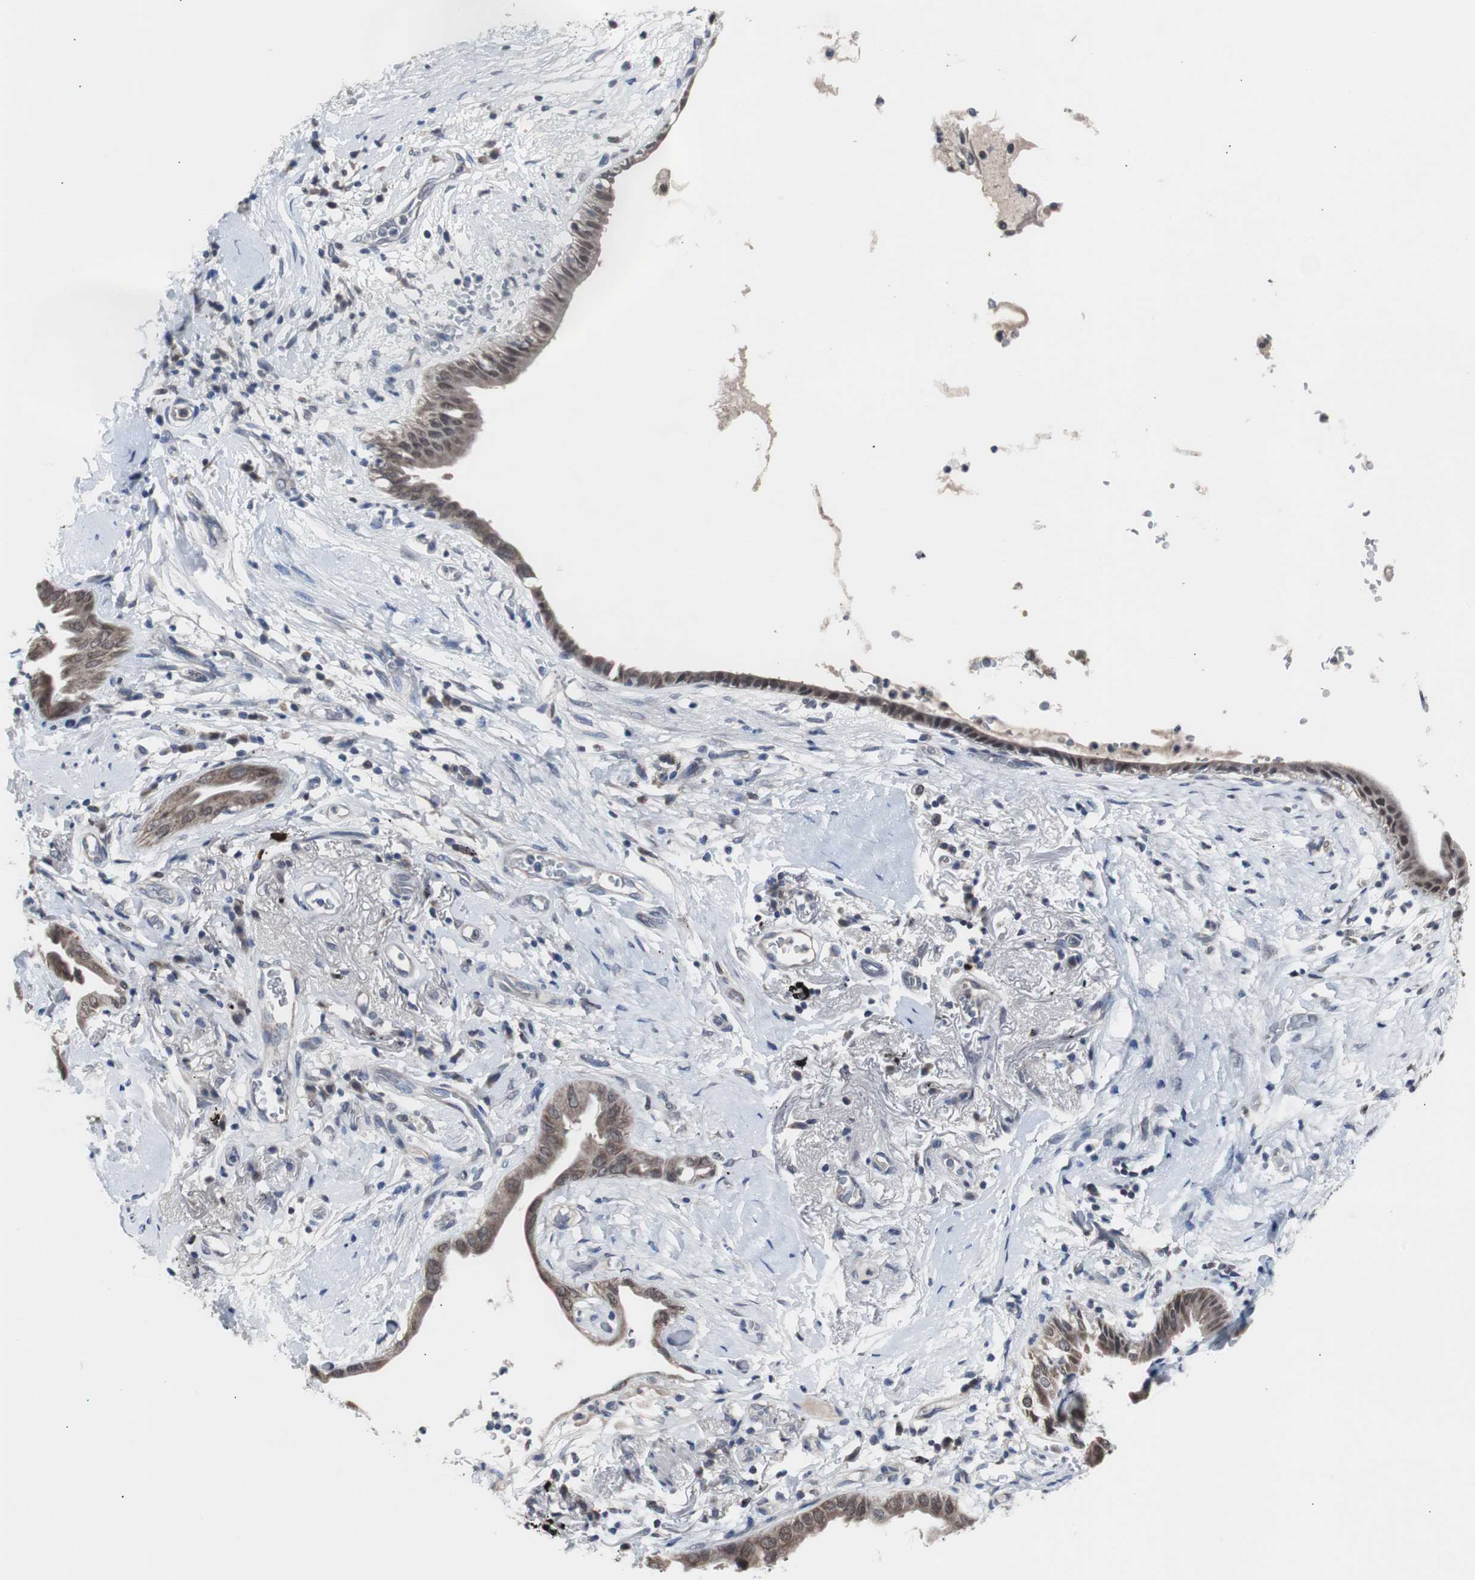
{"staining": {"intensity": "moderate", "quantity": "25%-75%", "location": "cytoplasmic/membranous,nuclear"}, "tissue": "lung cancer", "cell_type": "Tumor cells", "image_type": "cancer", "snomed": [{"axis": "morphology", "description": "Adenocarcinoma, NOS"}, {"axis": "topography", "description": "Lung"}], "caption": "Lung cancer (adenocarcinoma) stained with a brown dye displays moderate cytoplasmic/membranous and nuclear positive positivity in about 25%-75% of tumor cells.", "gene": "RBM47", "patient": {"sex": "female", "age": 70}}